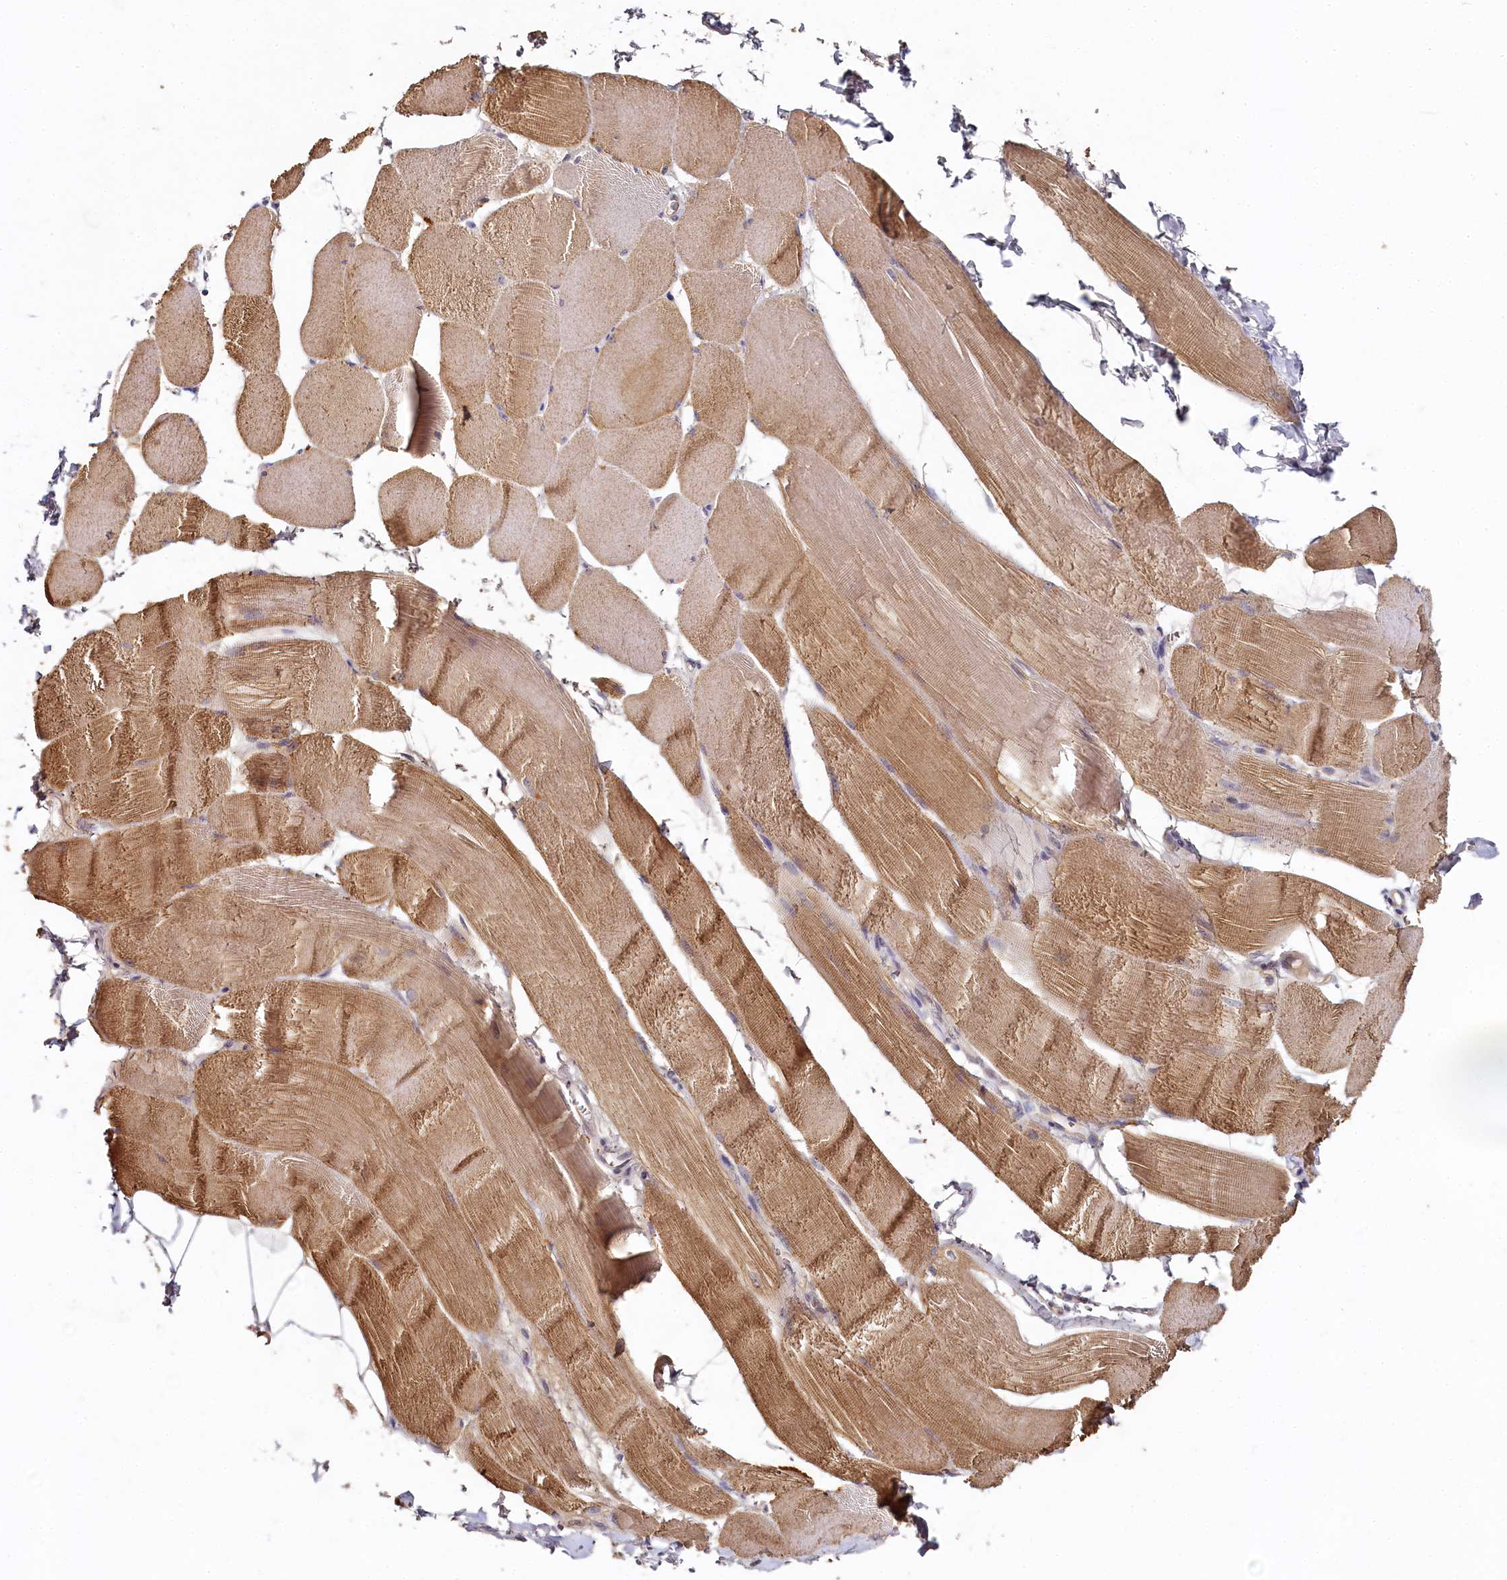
{"staining": {"intensity": "moderate", "quantity": ">75%", "location": "cytoplasmic/membranous"}, "tissue": "skeletal muscle", "cell_type": "Myocytes", "image_type": "normal", "snomed": [{"axis": "morphology", "description": "Normal tissue, NOS"}, {"axis": "morphology", "description": "Basal cell carcinoma"}, {"axis": "topography", "description": "Skeletal muscle"}], "caption": "A medium amount of moderate cytoplasmic/membranous expression is identified in about >75% of myocytes in benign skeletal muscle. The protein of interest is stained brown, and the nuclei are stained in blue (DAB IHC with brightfield microscopy, high magnification).", "gene": "HERC3", "patient": {"sex": "female", "age": 64}}